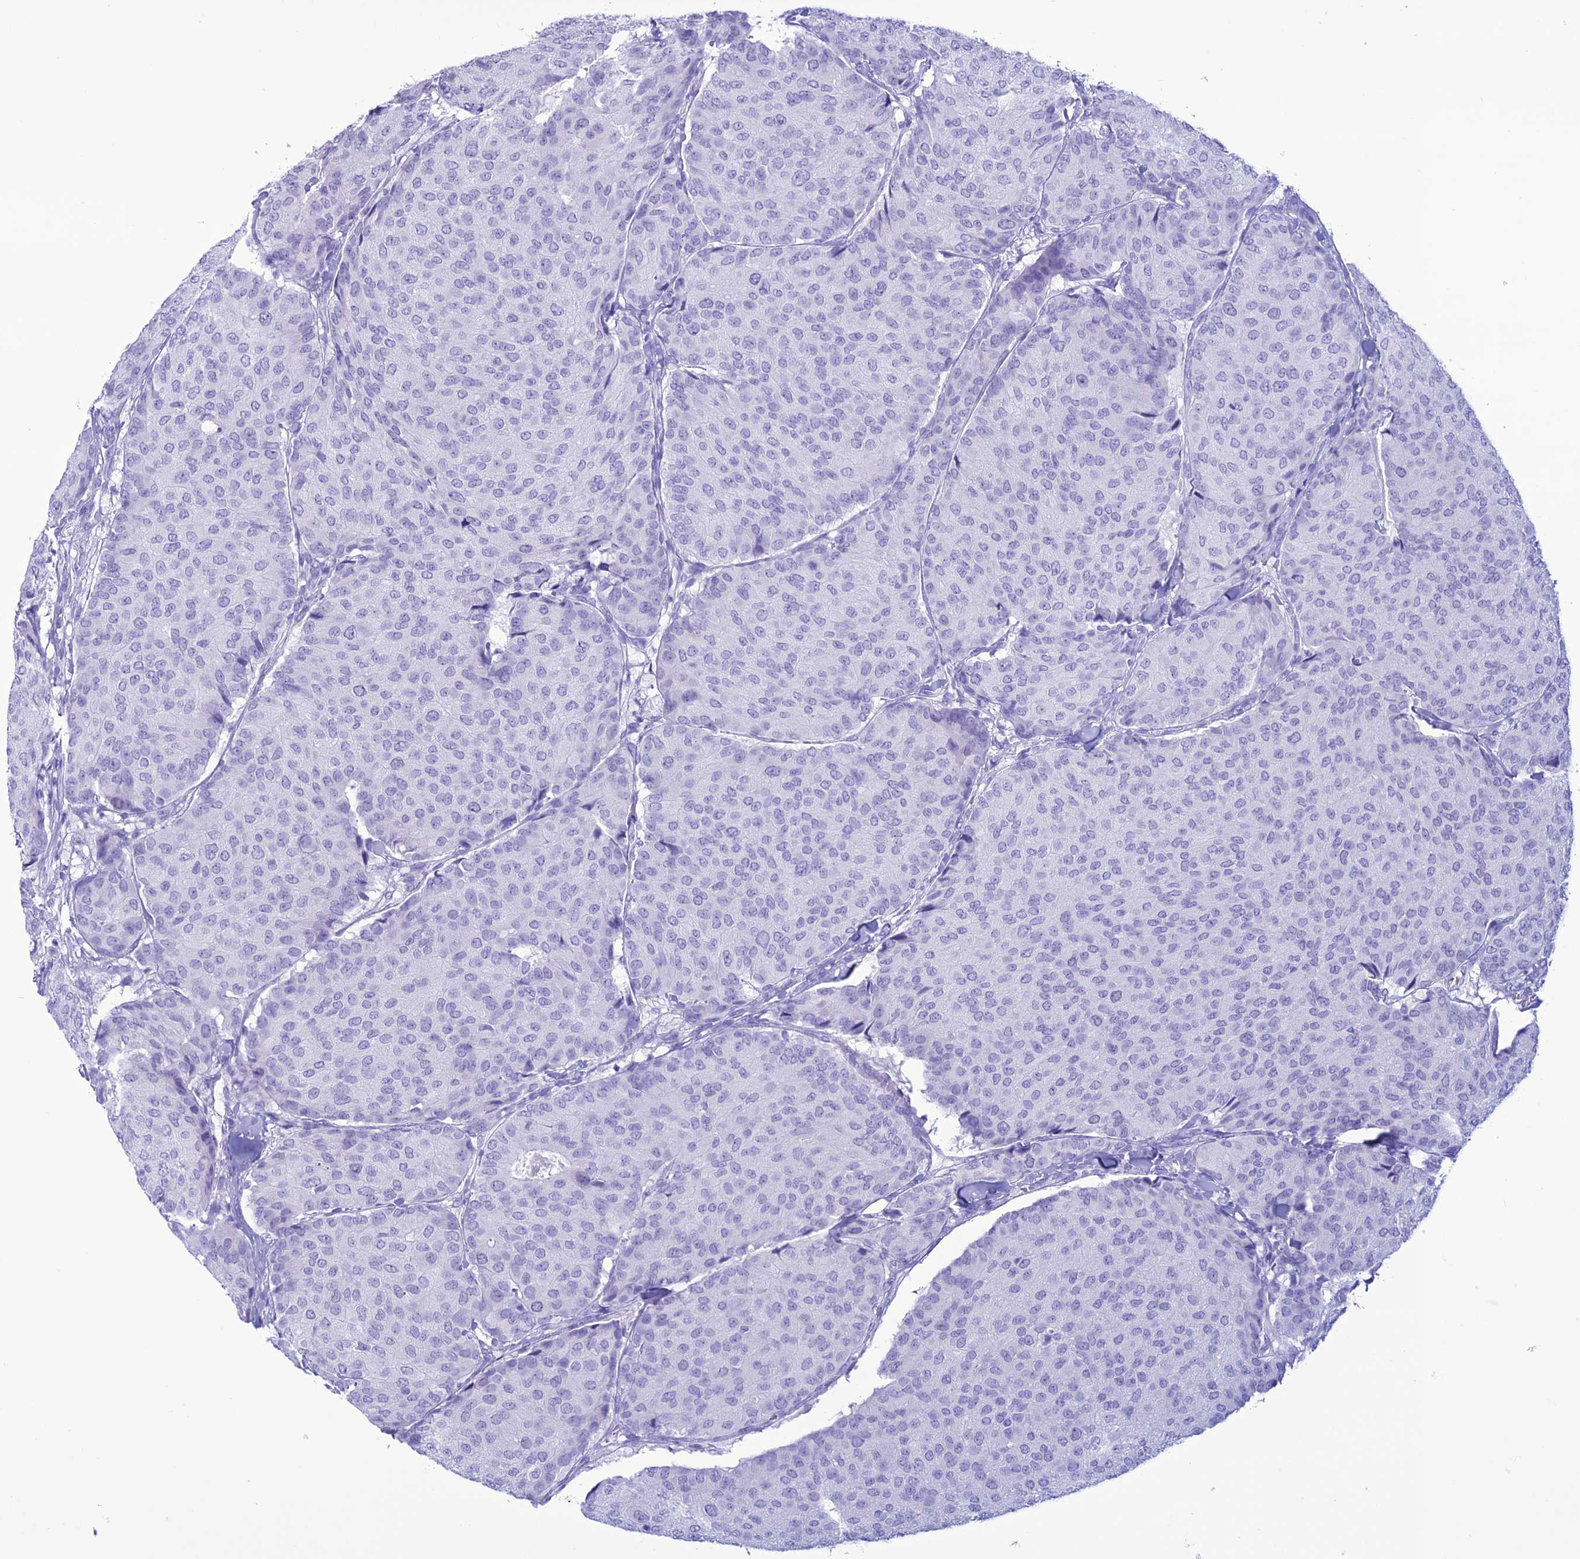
{"staining": {"intensity": "negative", "quantity": "none", "location": "none"}, "tissue": "breast cancer", "cell_type": "Tumor cells", "image_type": "cancer", "snomed": [{"axis": "morphology", "description": "Duct carcinoma"}, {"axis": "topography", "description": "Breast"}], "caption": "DAB immunohistochemical staining of human breast cancer (intraductal carcinoma) exhibits no significant staining in tumor cells.", "gene": "MZB1", "patient": {"sex": "female", "age": 75}}